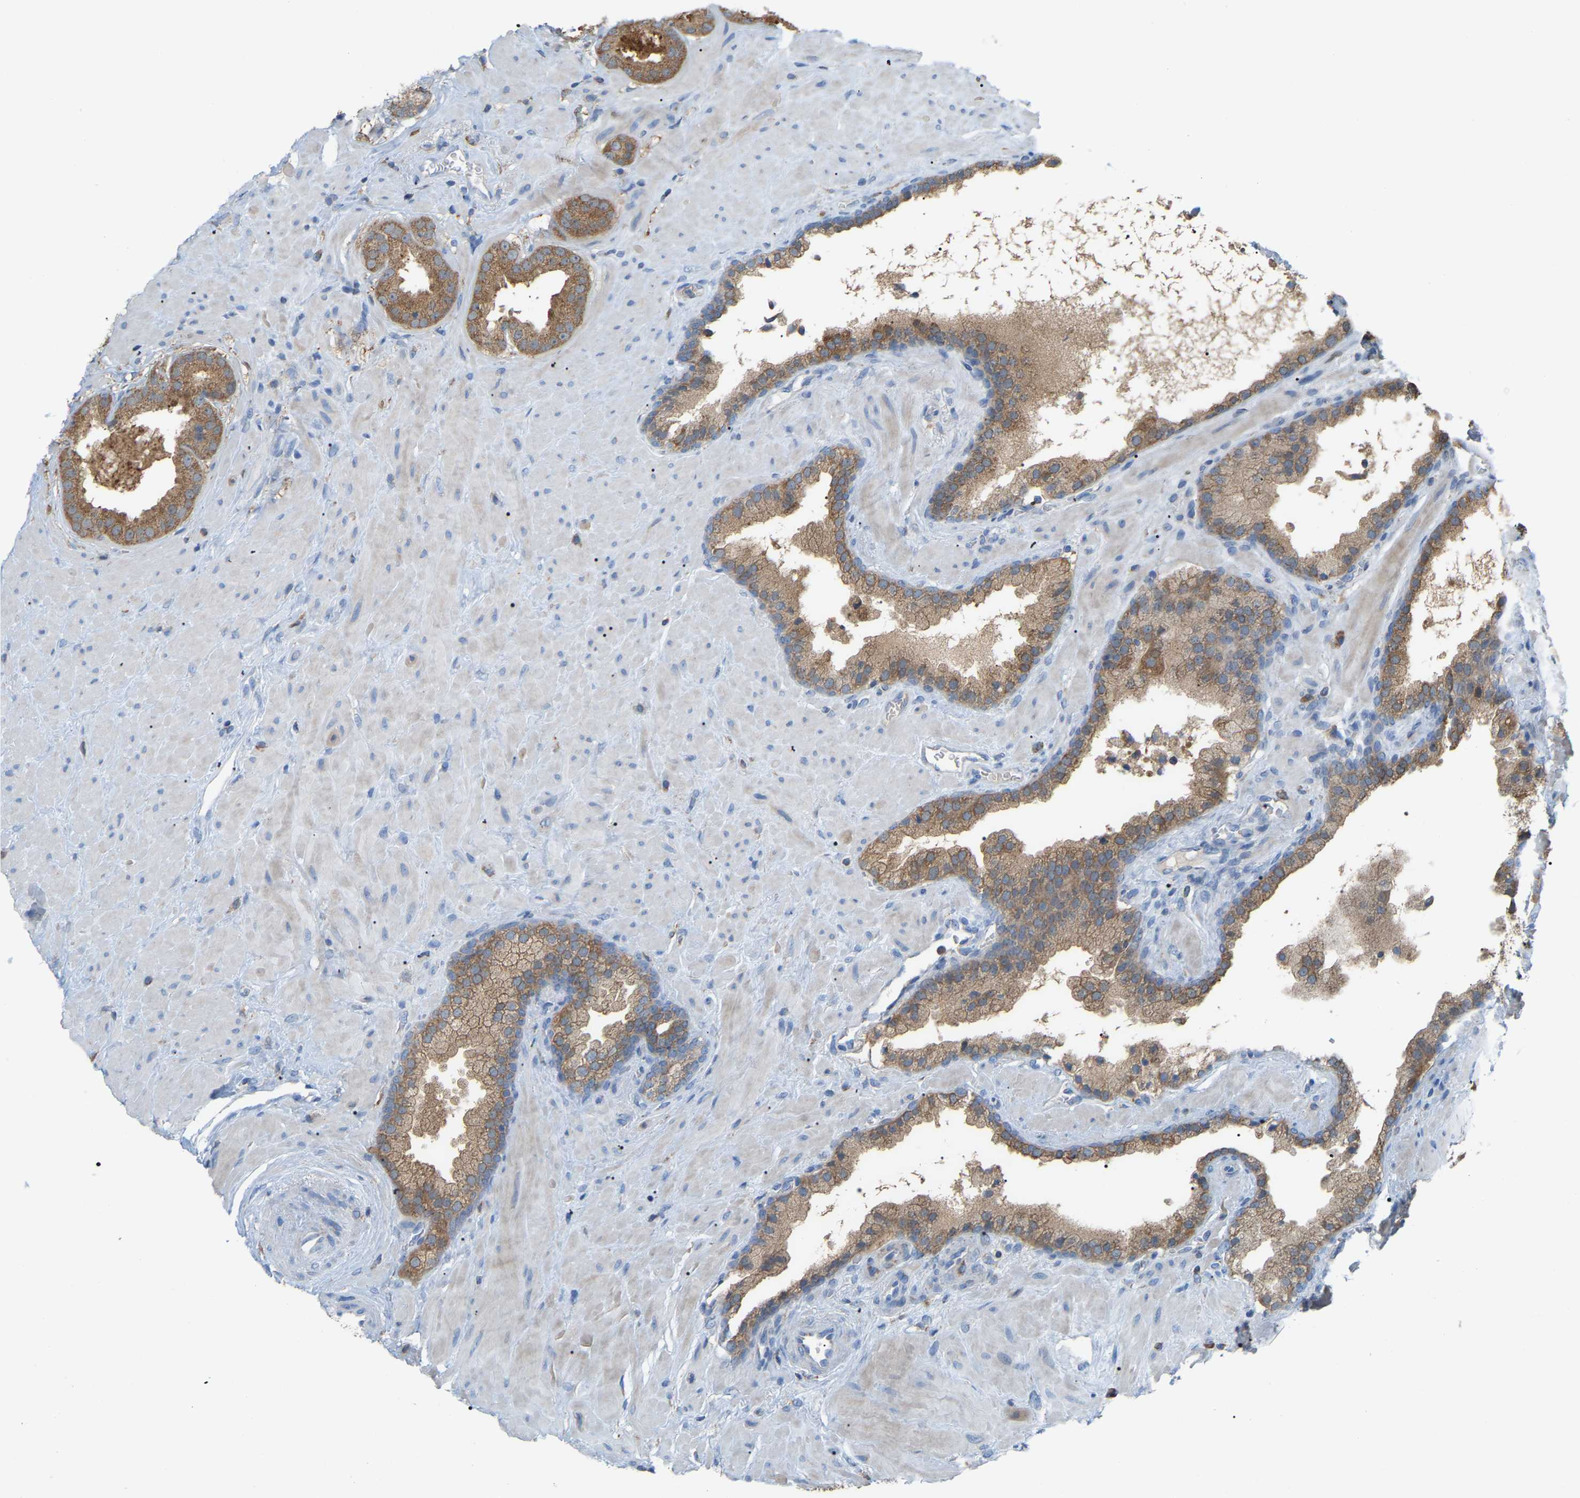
{"staining": {"intensity": "moderate", "quantity": ">75%", "location": "cytoplasmic/membranous"}, "tissue": "prostate cancer", "cell_type": "Tumor cells", "image_type": "cancer", "snomed": [{"axis": "morphology", "description": "Adenocarcinoma, Low grade"}, {"axis": "topography", "description": "Prostate"}], "caption": "Immunohistochemical staining of prostate cancer demonstrates medium levels of moderate cytoplasmic/membranous protein staining in about >75% of tumor cells. Nuclei are stained in blue.", "gene": "CROT", "patient": {"sex": "male", "age": 71}}